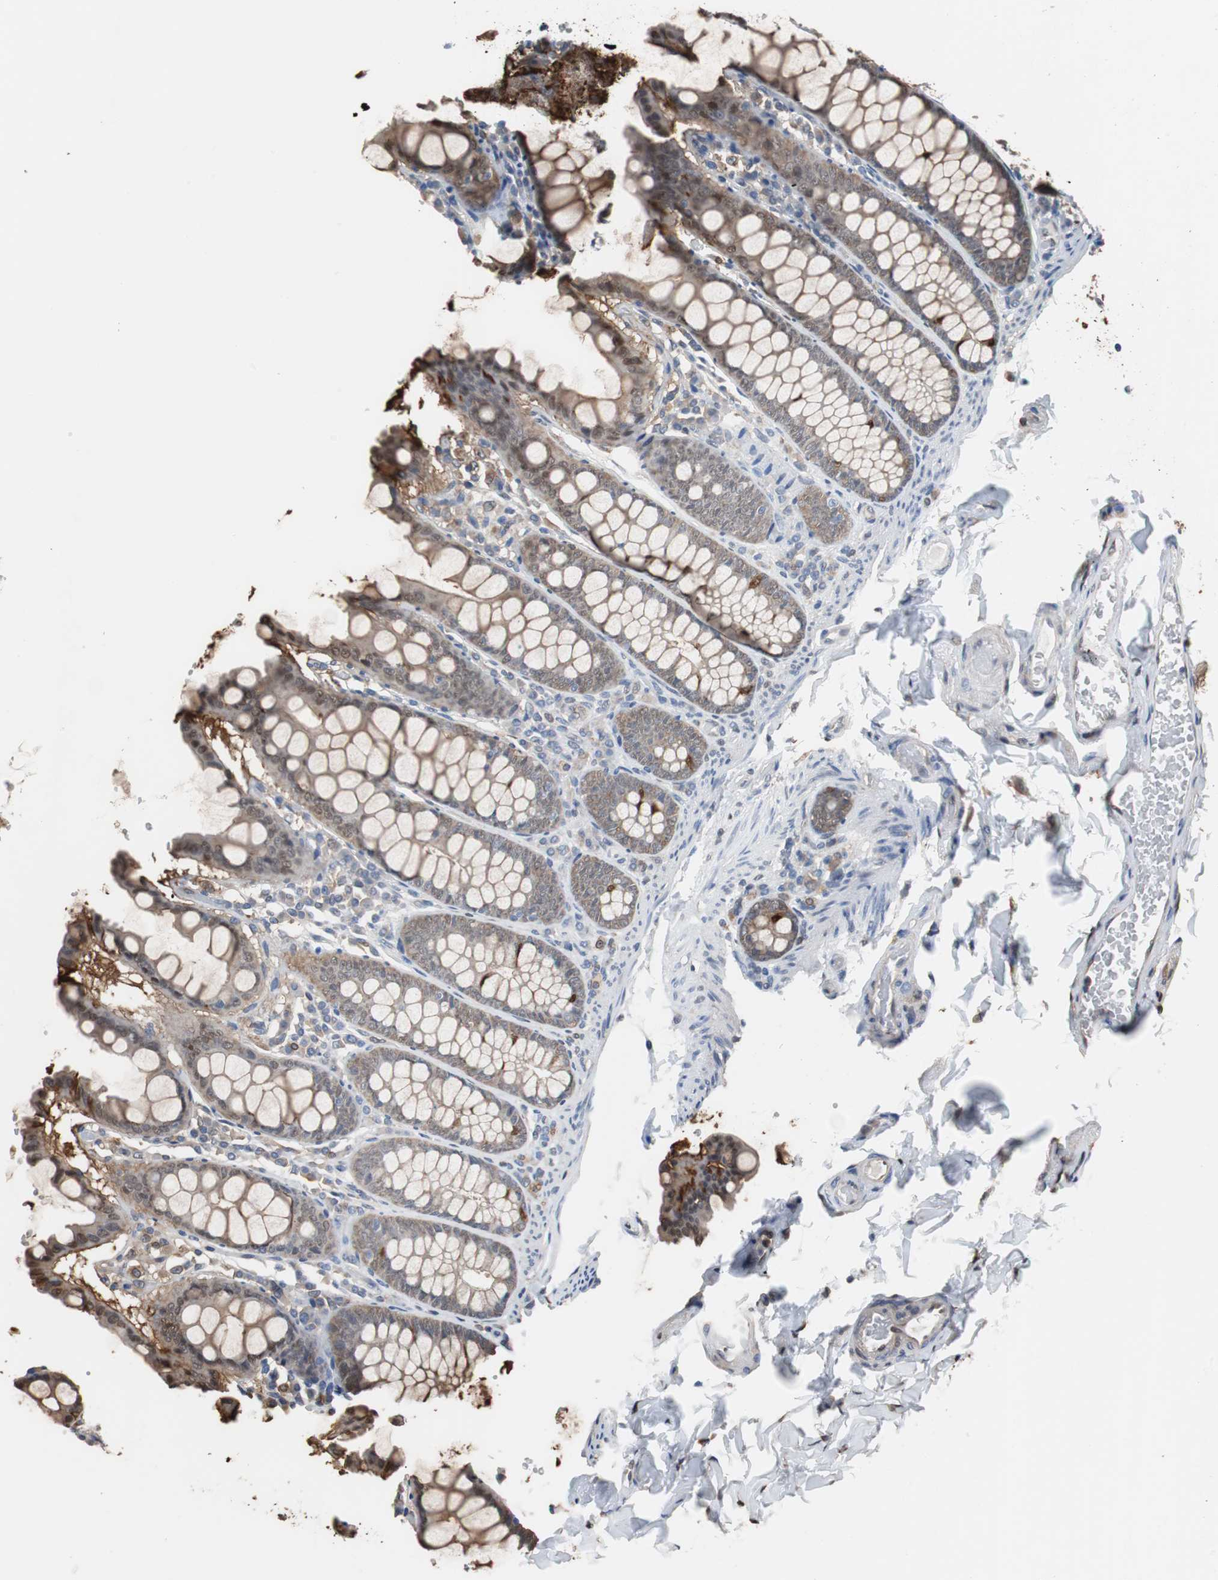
{"staining": {"intensity": "negative", "quantity": "none", "location": "none"}, "tissue": "colon", "cell_type": "Endothelial cells", "image_type": "normal", "snomed": [{"axis": "morphology", "description": "Normal tissue, NOS"}, {"axis": "topography", "description": "Colon"}], "caption": "Histopathology image shows no significant protein expression in endothelial cells of normal colon.", "gene": "ANXA4", "patient": {"sex": "female", "age": 61}}